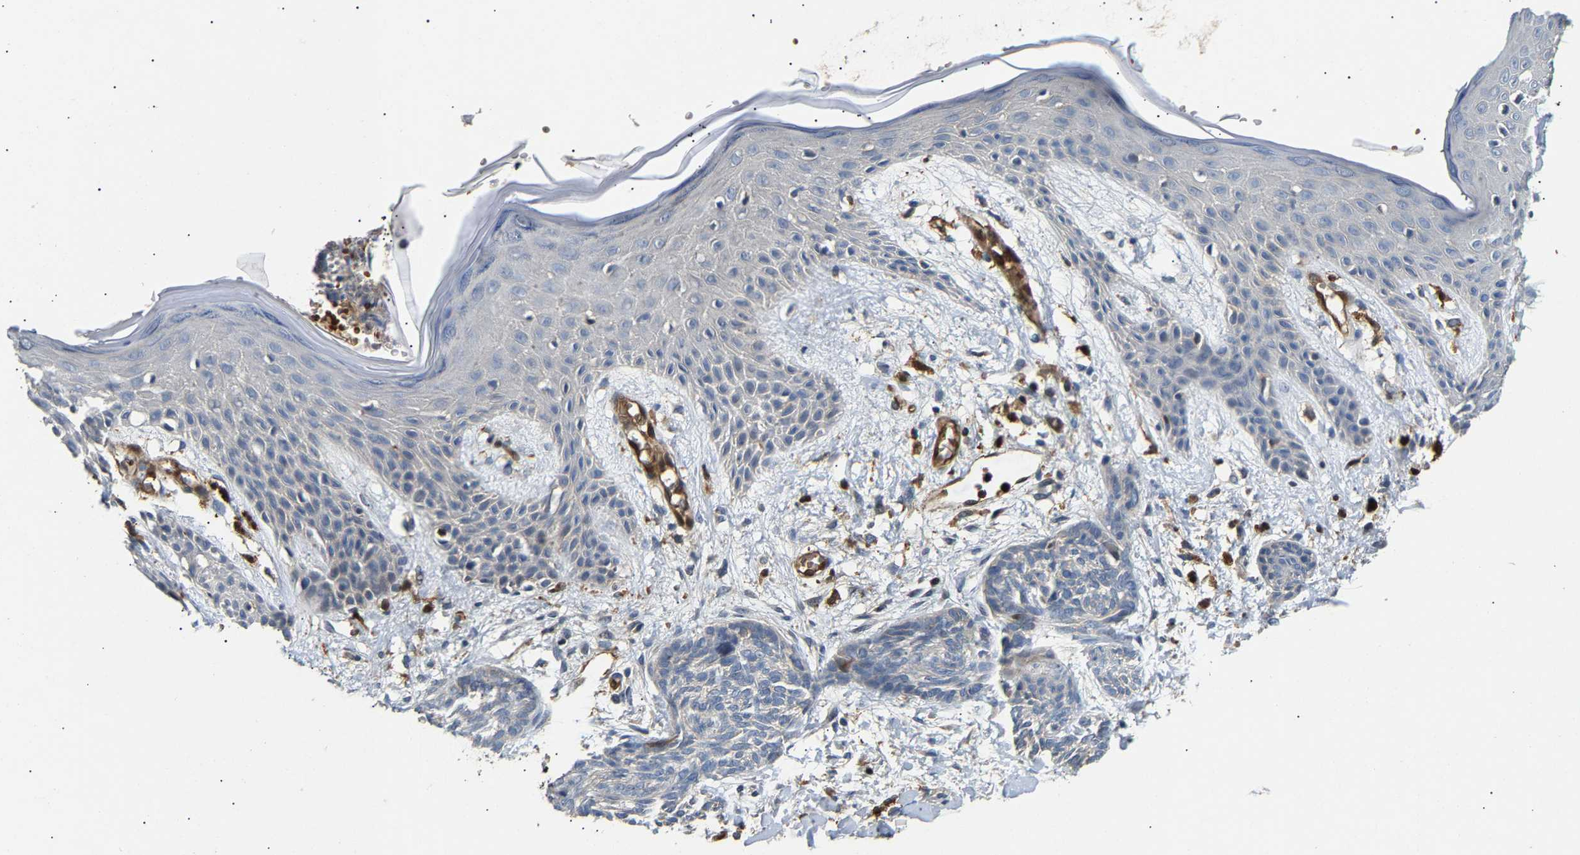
{"staining": {"intensity": "negative", "quantity": "none", "location": "none"}, "tissue": "skin cancer", "cell_type": "Tumor cells", "image_type": "cancer", "snomed": [{"axis": "morphology", "description": "Basal cell carcinoma"}, {"axis": "topography", "description": "Skin"}], "caption": "A high-resolution micrograph shows immunohistochemistry (IHC) staining of skin basal cell carcinoma, which reveals no significant positivity in tumor cells. (Stains: DAB IHC with hematoxylin counter stain, Microscopy: brightfield microscopy at high magnification).", "gene": "GIMAP7", "patient": {"sex": "female", "age": 59}}